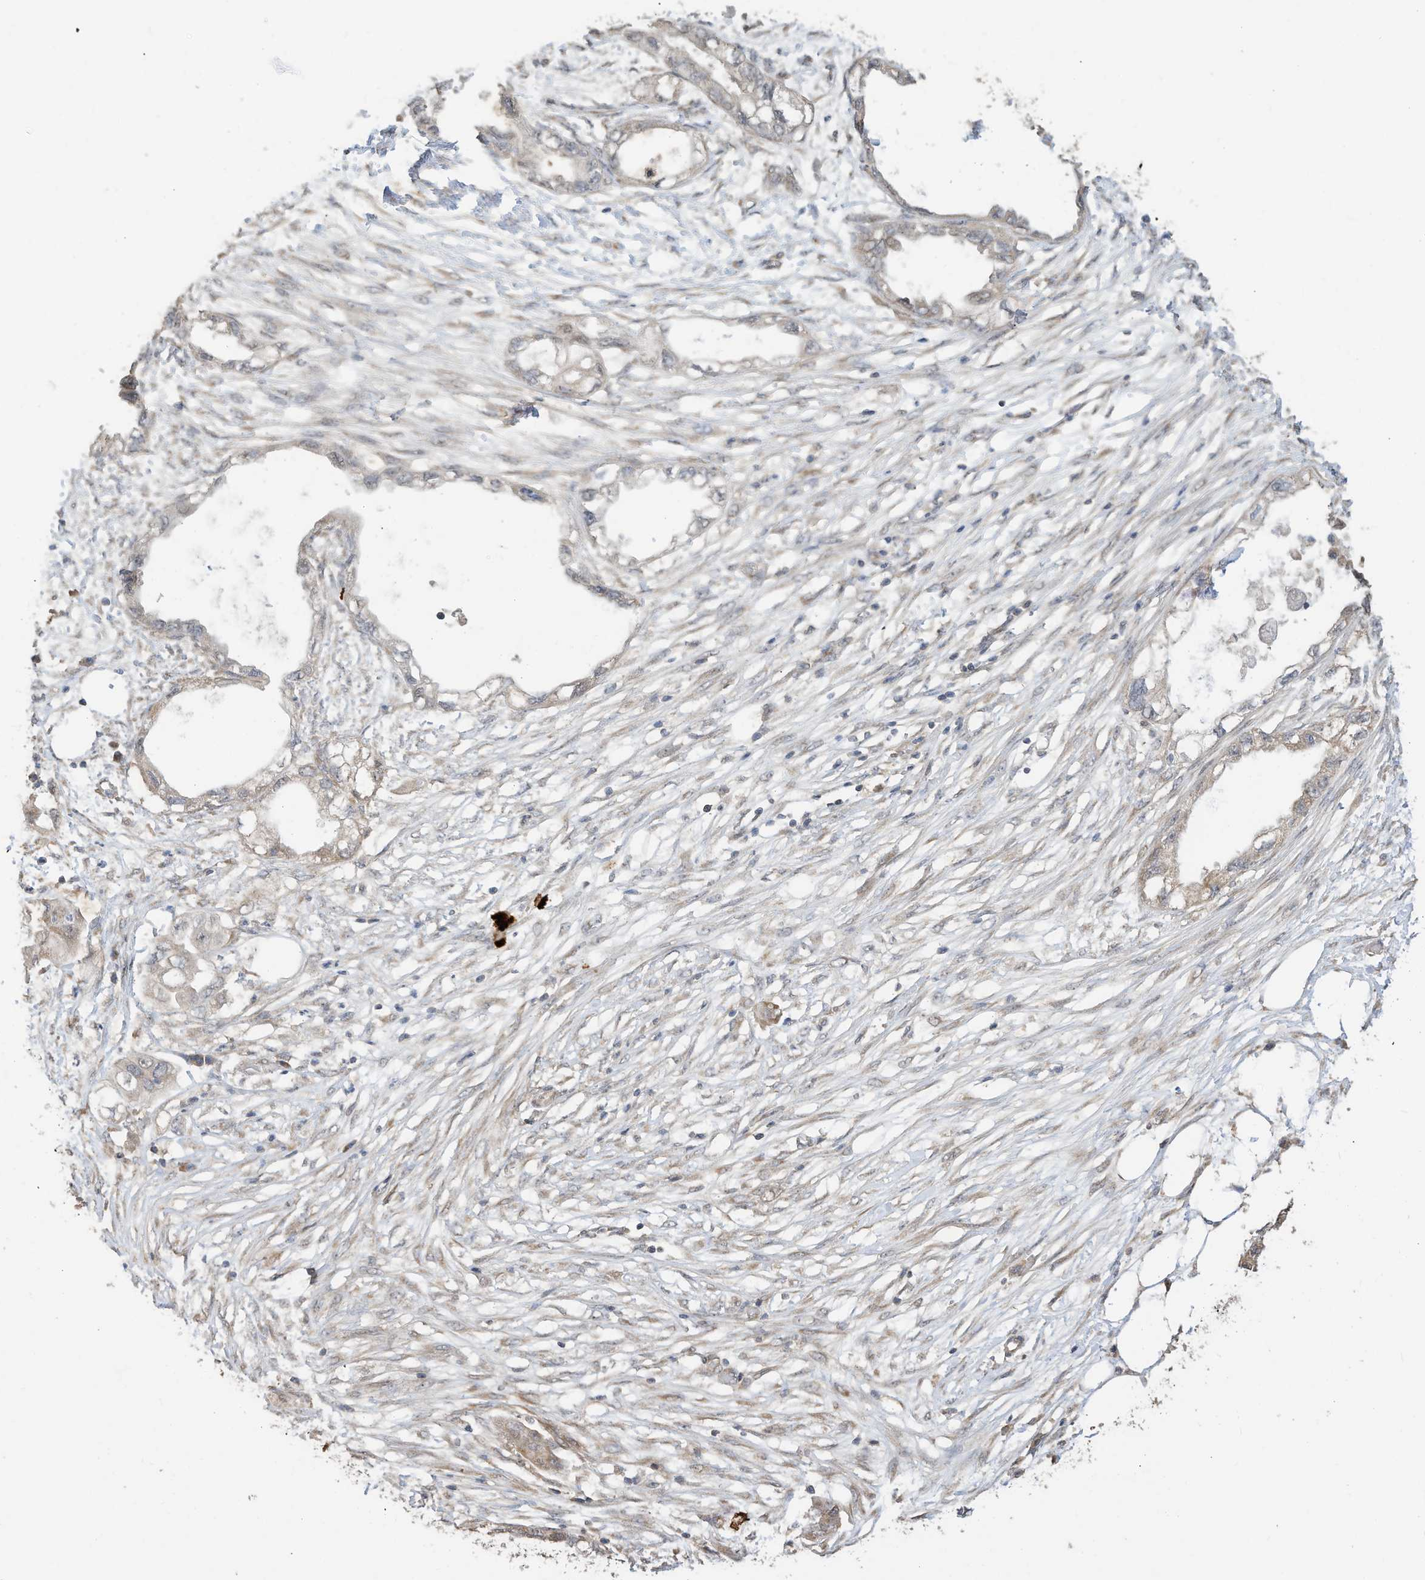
{"staining": {"intensity": "negative", "quantity": "none", "location": "none"}, "tissue": "endometrial cancer", "cell_type": "Tumor cells", "image_type": "cancer", "snomed": [{"axis": "morphology", "description": "Adenocarcinoma, NOS"}, {"axis": "morphology", "description": "Adenocarcinoma, metastatic, NOS"}, {"axis": "topography", "description": "Adipose tissue"}, {"axis": "topography", "description": "Endometrium"}], "caption": "A micrograph of human endometrial cancer (adenocarcinoma) is negative for staining in tumor cells. The staining is performed using DAB brown chromogen with nuclei counter-stained in using hematoxylin.", "gene": "CAGE1", "patient": {"sex": "female", "age": 67}}